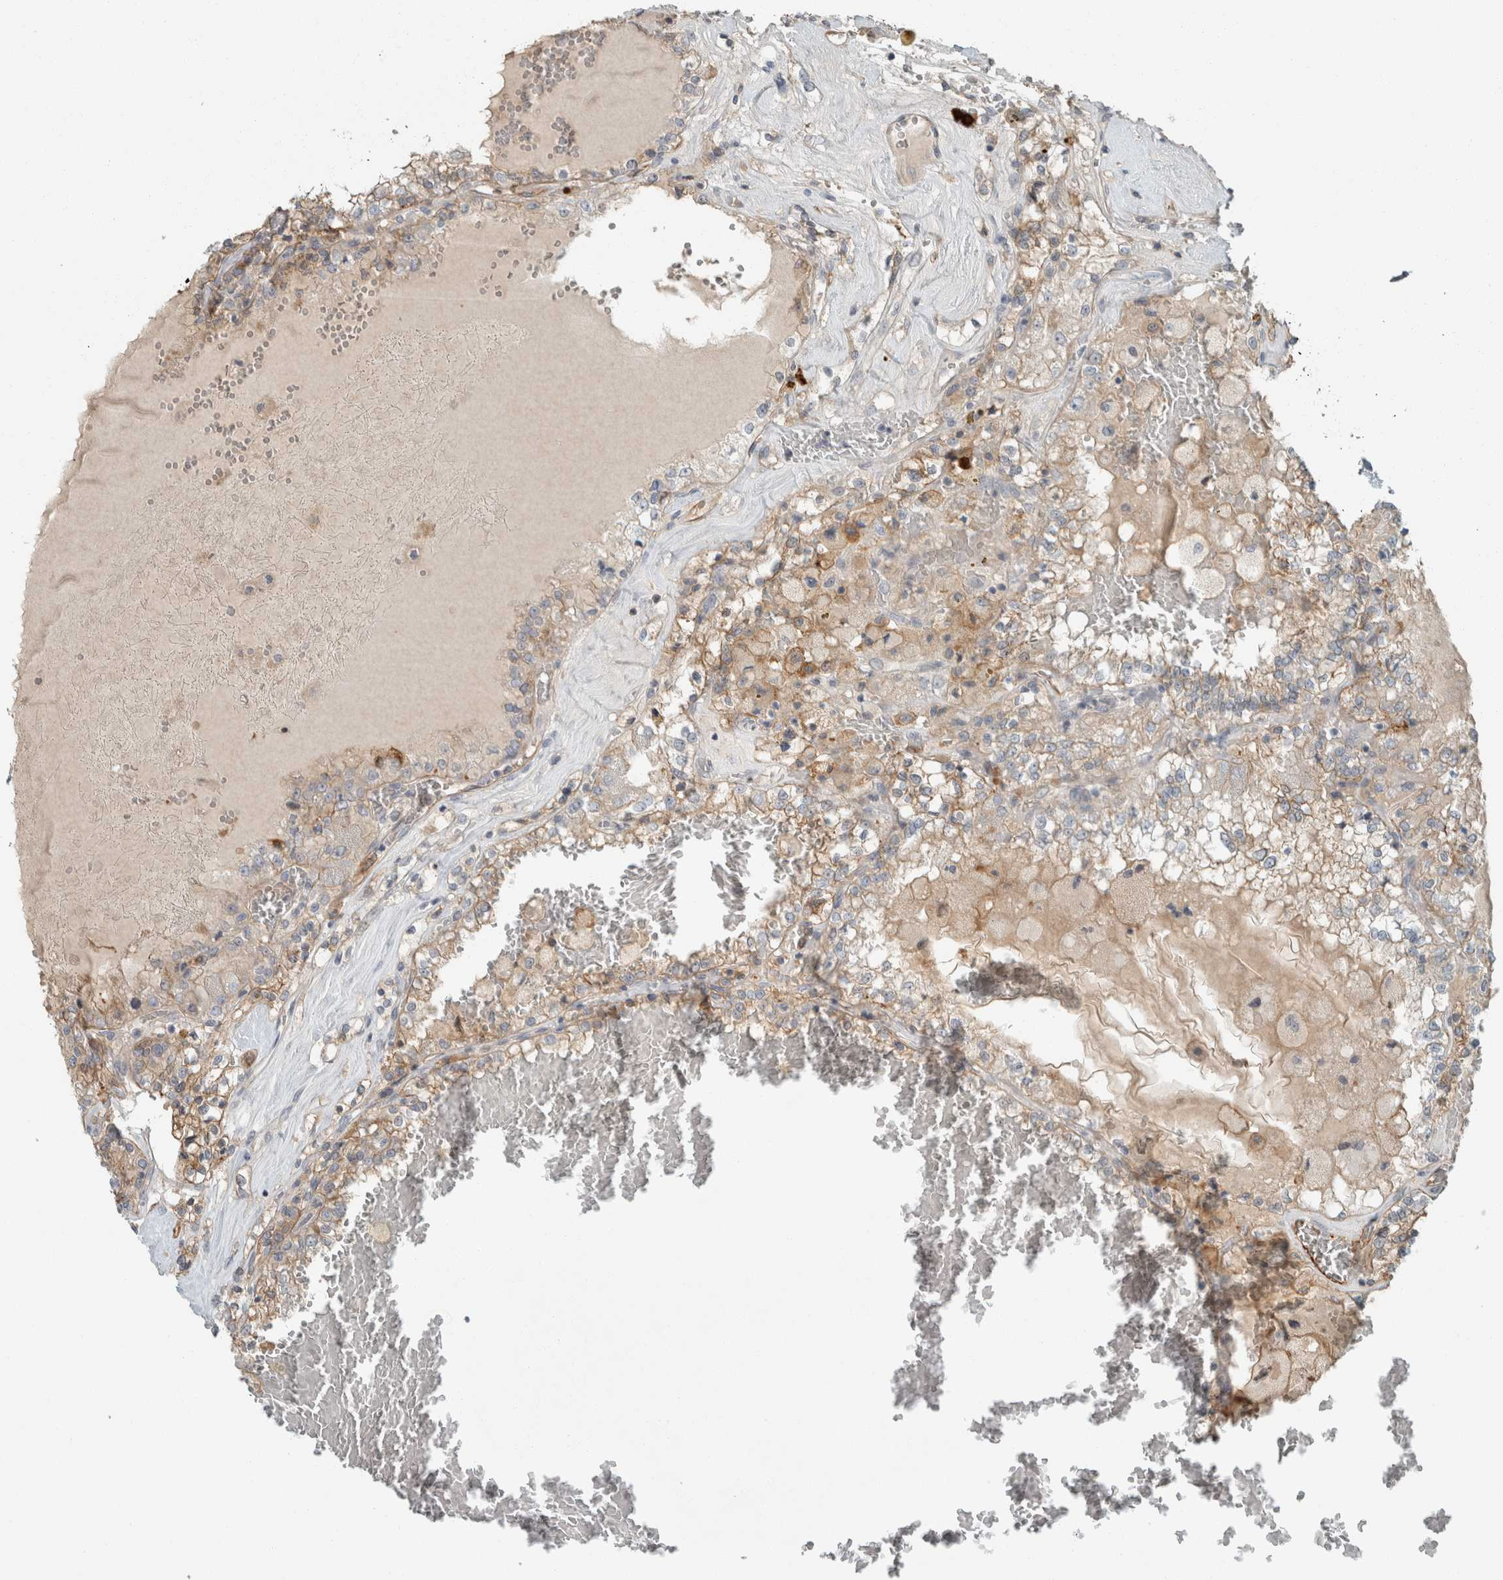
{"staining": {"intensity": "weak", "quantity": ">75%", "location": "cytoplasmic/membranous"}, "tissue": "renal cancer", "cell_type": "Tumor cells", "image_type": "cancer", "snomed": [{"axis": "morphology", "description": "Adenocarcinoma, NOS"}, {"axis": "topography", "description": "Kidney"}], "caption": "High-magnification brightfield microscopy of renal cancer stained with DAB (brown) and counterstained with hematoxylin (blue). tumor cells exhibit weak cytoplasmic/membranous expression is identified in about>75% of cells.", "gene": "SCIN", "patient": {"sex": "female", "age": 56}}